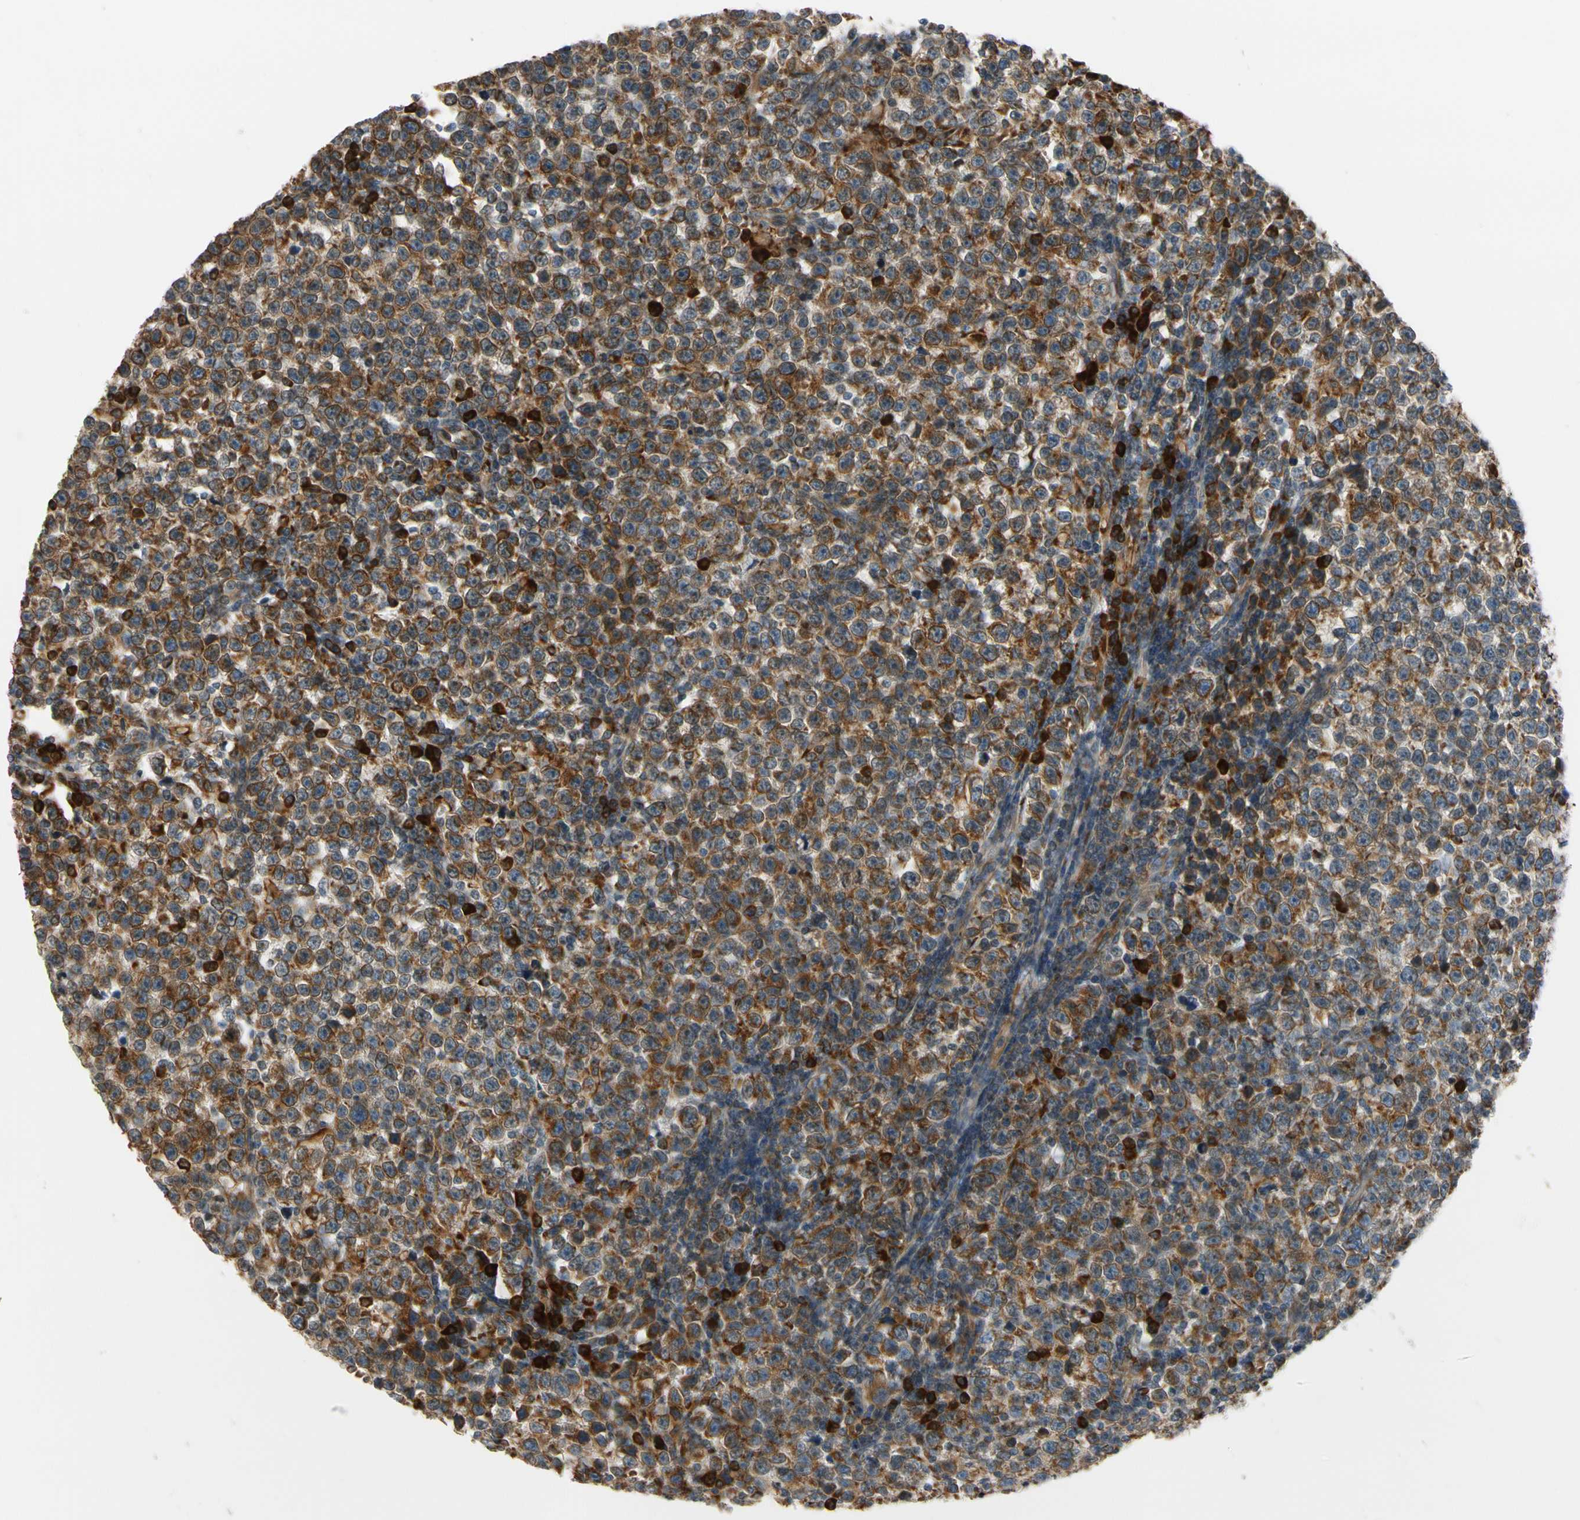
{"staining": {"intensity": "moderate", "quantity": ">75%", "location": "cytoplasmic/membranous"}, "tissue": "testis cancer", "cell_type": "Tumor cells", "image_type": "cancer", "snomed": [{"axis": "morphology", "description": "Seminoma, NOS"}, {"axis": "topography", "description": "Testis"}], "caption": "Brown immunohistochemical staining in testis seminoma reveals moderate cytoplasmic/membranous expression in about >75% of tumor cells. (DAB = brown stain, brightfield microscopy at high magnification).", "gene": "RPN2", "patient": {"sex": "male", "age": 43}}